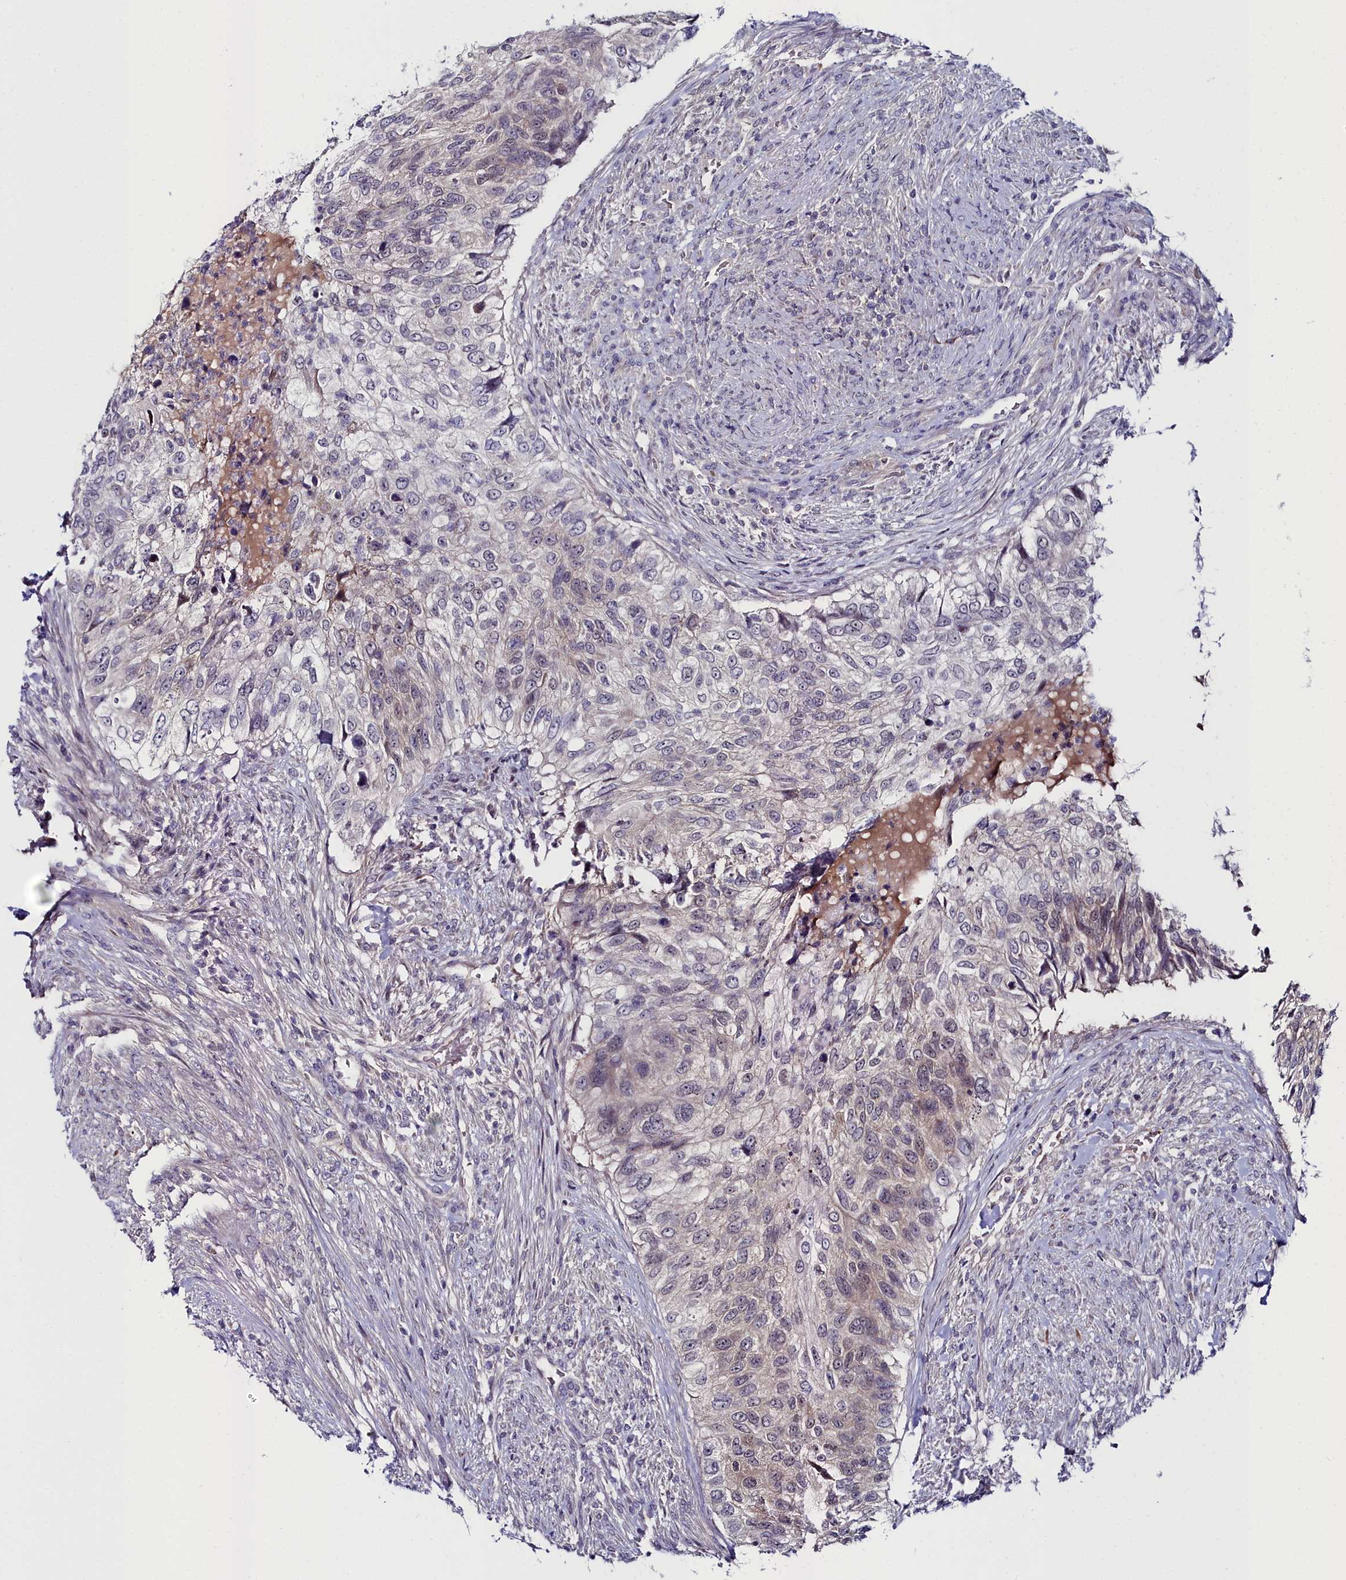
{"staining": {"intensity": "weak", "quantity": "<25%", "location": "nuclear"}, "tissue": "urothelial cancer", "cell_type": "Tumor cells", "image_type": "cancer", "snomed": [{"axis": "morphology", "description": "Urothelial carcinoma, High grade"}, {"axis": "topography", "description": "Urinary bladder"}], "caption": "Tumor cells are negative for protein expression in human urothelial carcinoma (high-grade). (Brightfield microscopy of DAB IHC at high magnification).", "gene": "KCTD18", "patient": {"sex": "female", "age": 60}}